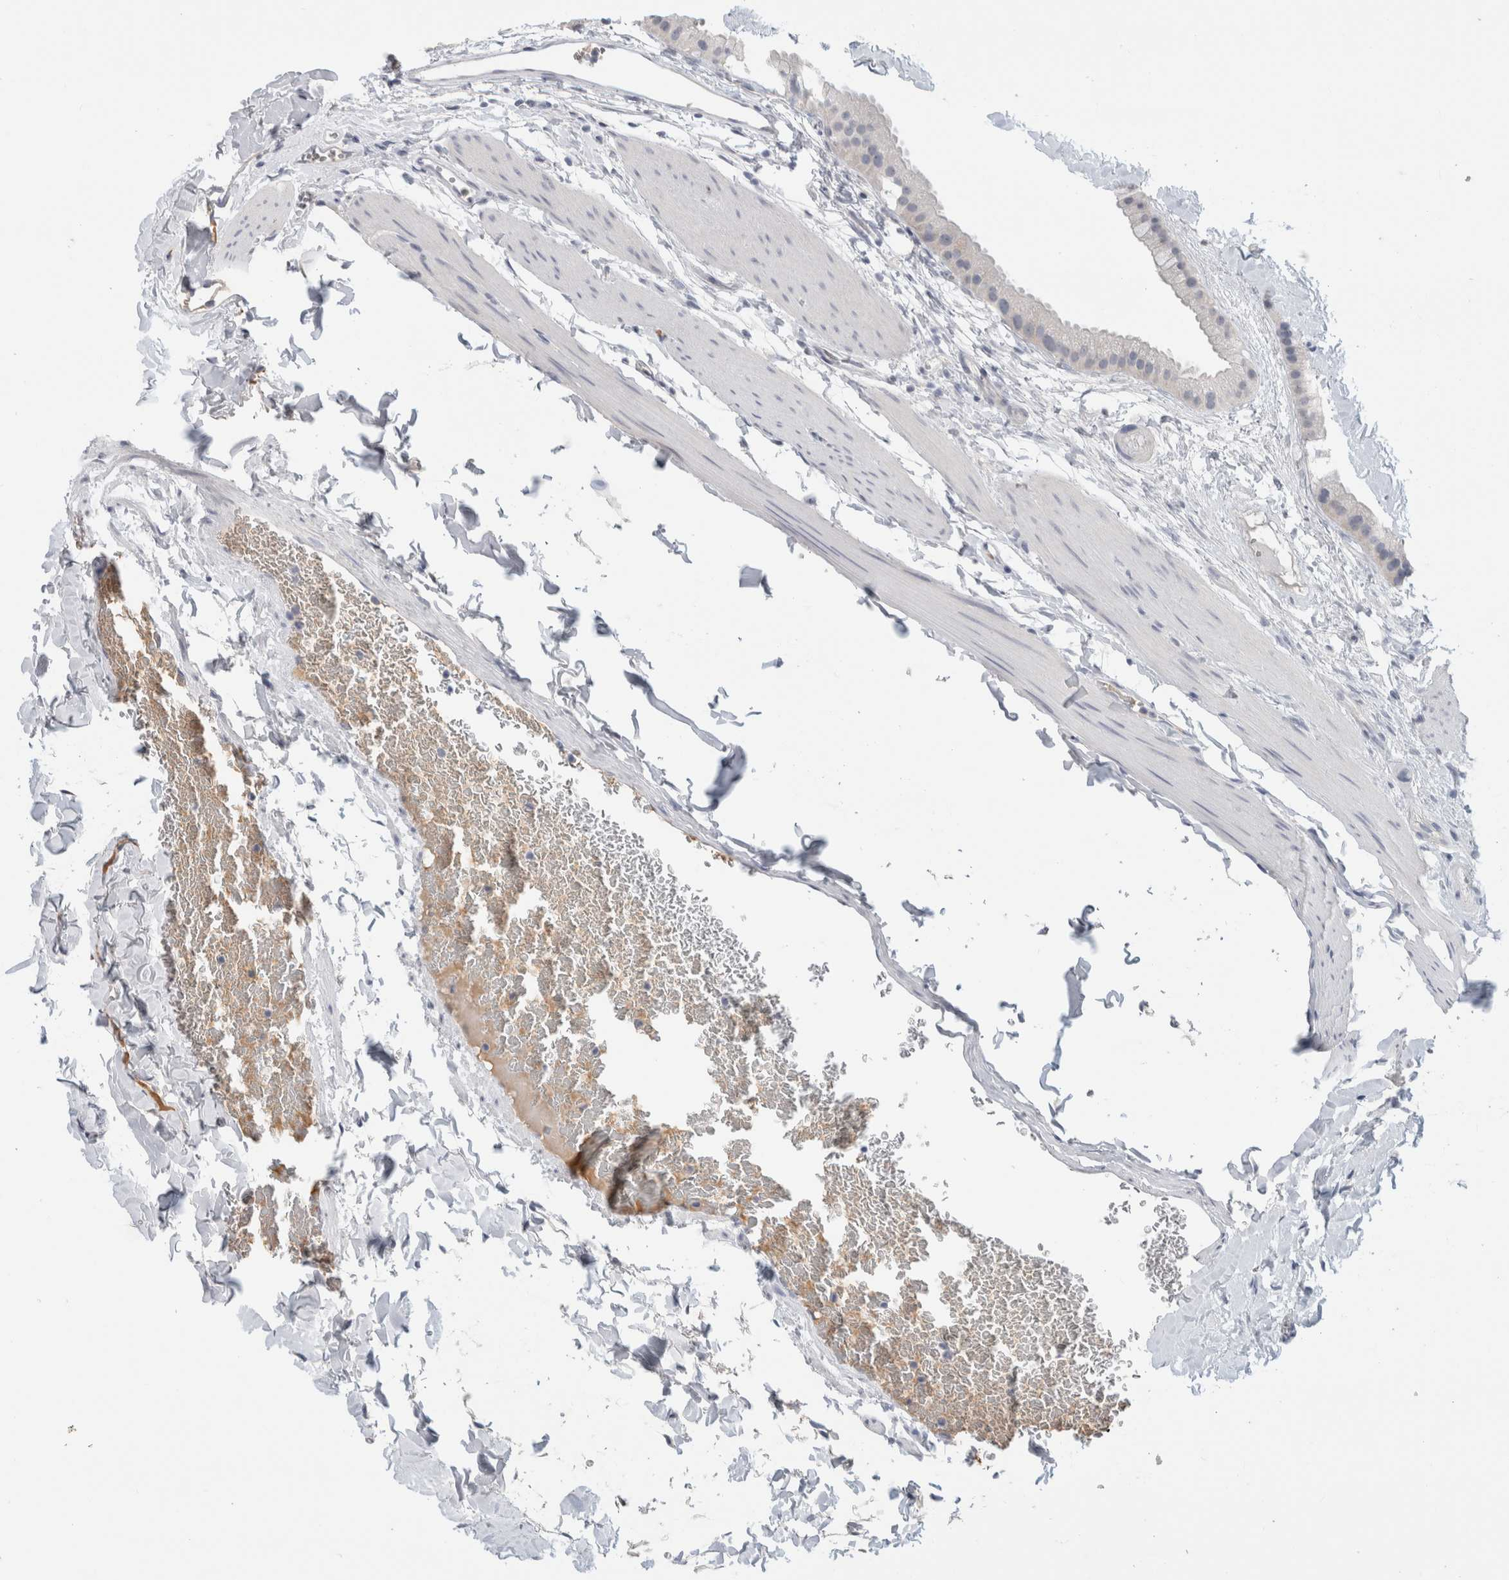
{"staining": {"intensity": "negative", "quantity": "none", "location": "none"}, "tissue": "gallbladder", "cell_type": "Glandular cells", "image_type": "normal", "snomed": [{"axis": "morphology", "description": "Normal tissue, NOS"}, {"axis": "topography", "description": "Gallbladder"}], "caption": "Unremarkable gallbladder was stained to show a protein in brown. There is no significant expression in glandular cells. (DAB IHC with hematoxylin counter stain).", "gene": "SCGB1A1", "patient": {"sex": "female", "age": 64}}